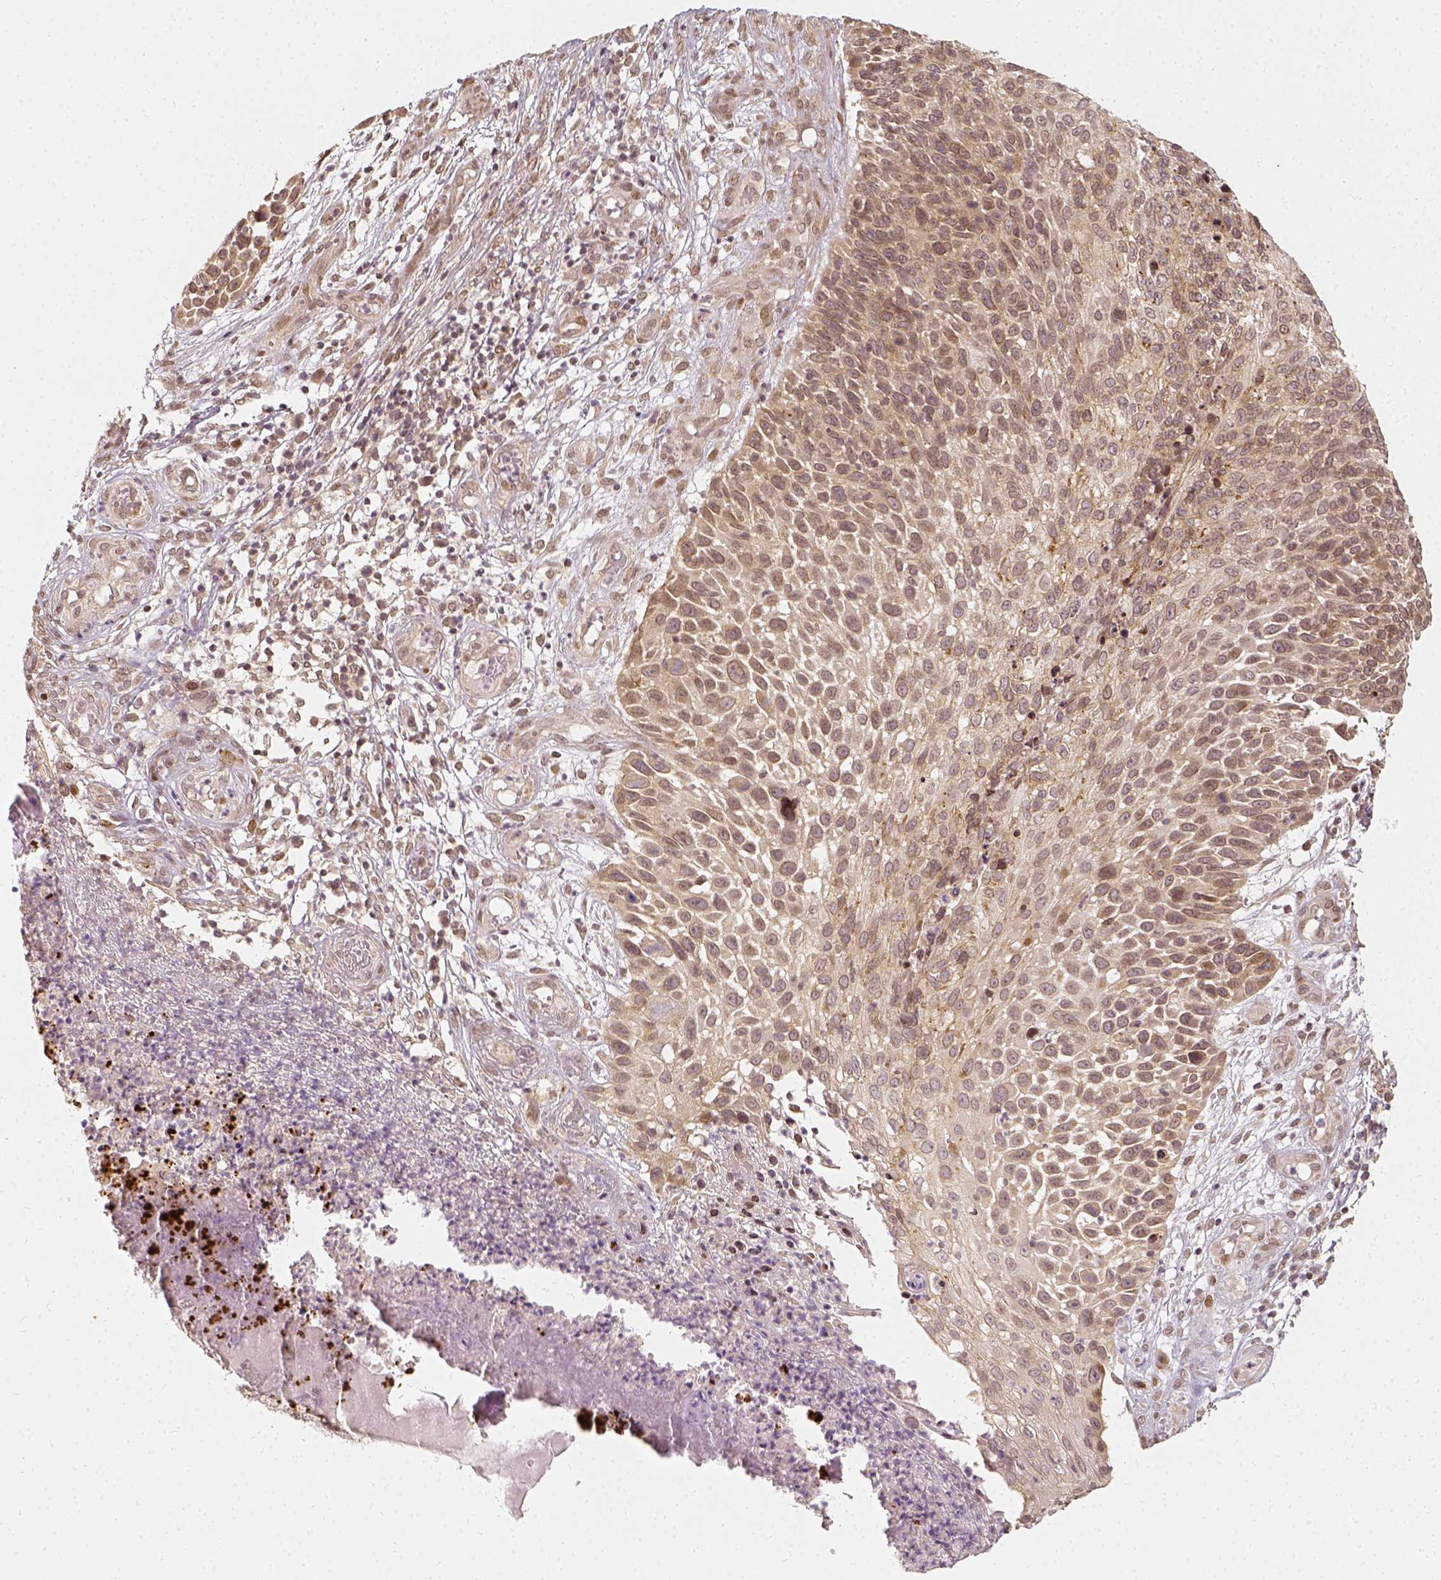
{"staining": {"intensity": "weak", "quantity": ">75%", "location": "cytoplasmic/membranous"}, "tissue": "skin cancer", "cell_type": "Tumor cells", "image_type": "cancer", "snomed": [{"axis": "morphology", "description": "Squamous cell carcinoma, NOS"}, {"axis": "topography", "description": "Skin"}], "caption": "Skin cancer (squamous cell carcinoma) stained for a protein exhibits weak cytoplasmic/membranous positivity in tumor cells.", "gene": "ZMAT3", "patient": {"sex": "male", "age": 92}}